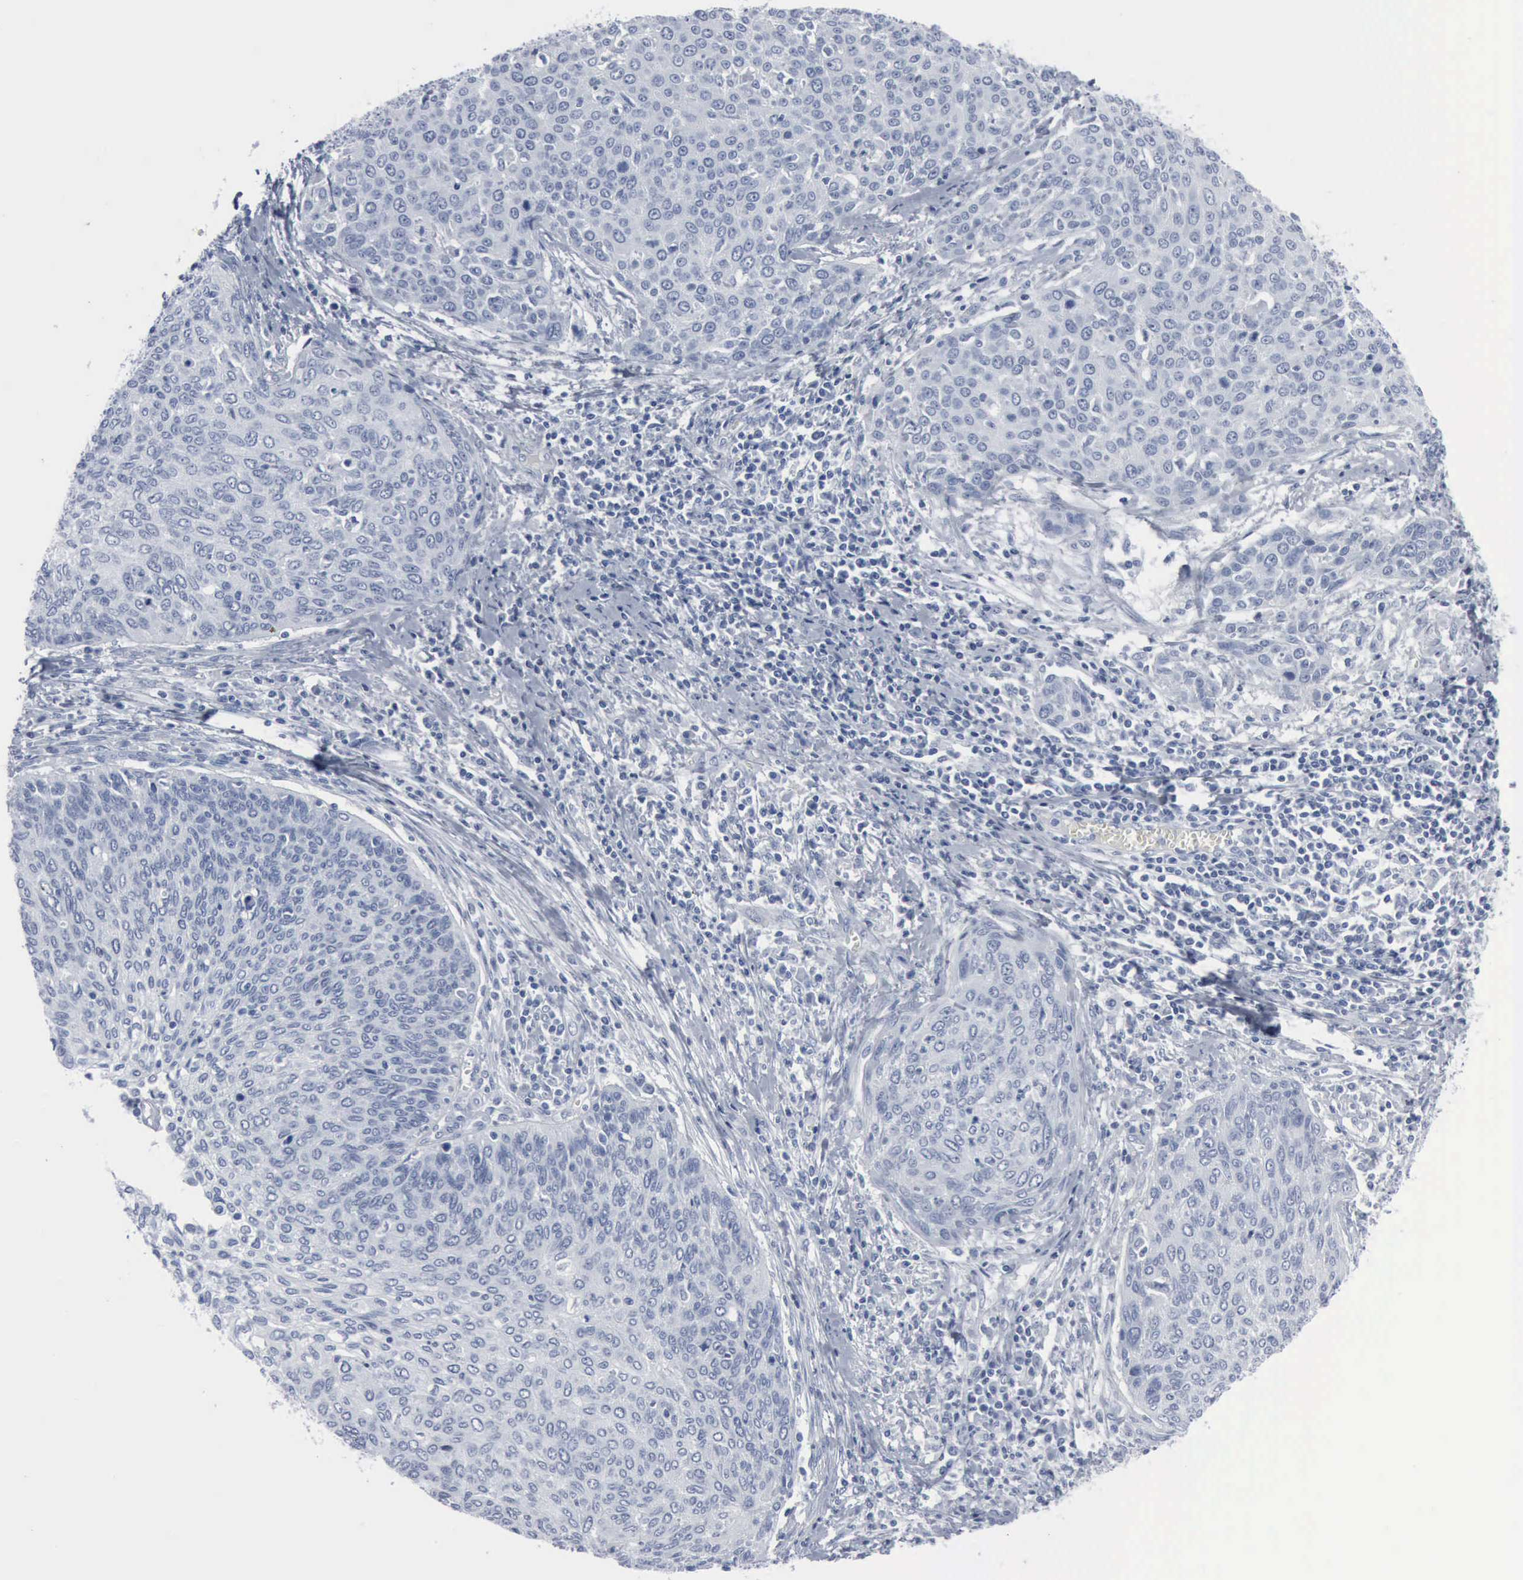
{"staining": {"intensity": "negative", "quantity": "none", "location": "none"}, "tissue": "cervical cancer", "cell_type": "Tumor cells", "image_type": "cancer", "snomed": [{"axis": "morphology", "description": "Squamous cell carcinoma, NOS"}, {"axis": "topography", "description": "Cervix"}], "caption": "Immunohistochemistry of cervical cancer demonstrates no expression in tumor cells.", "gene": "DMD", "patient": {"sex": "female", "age": 38}}